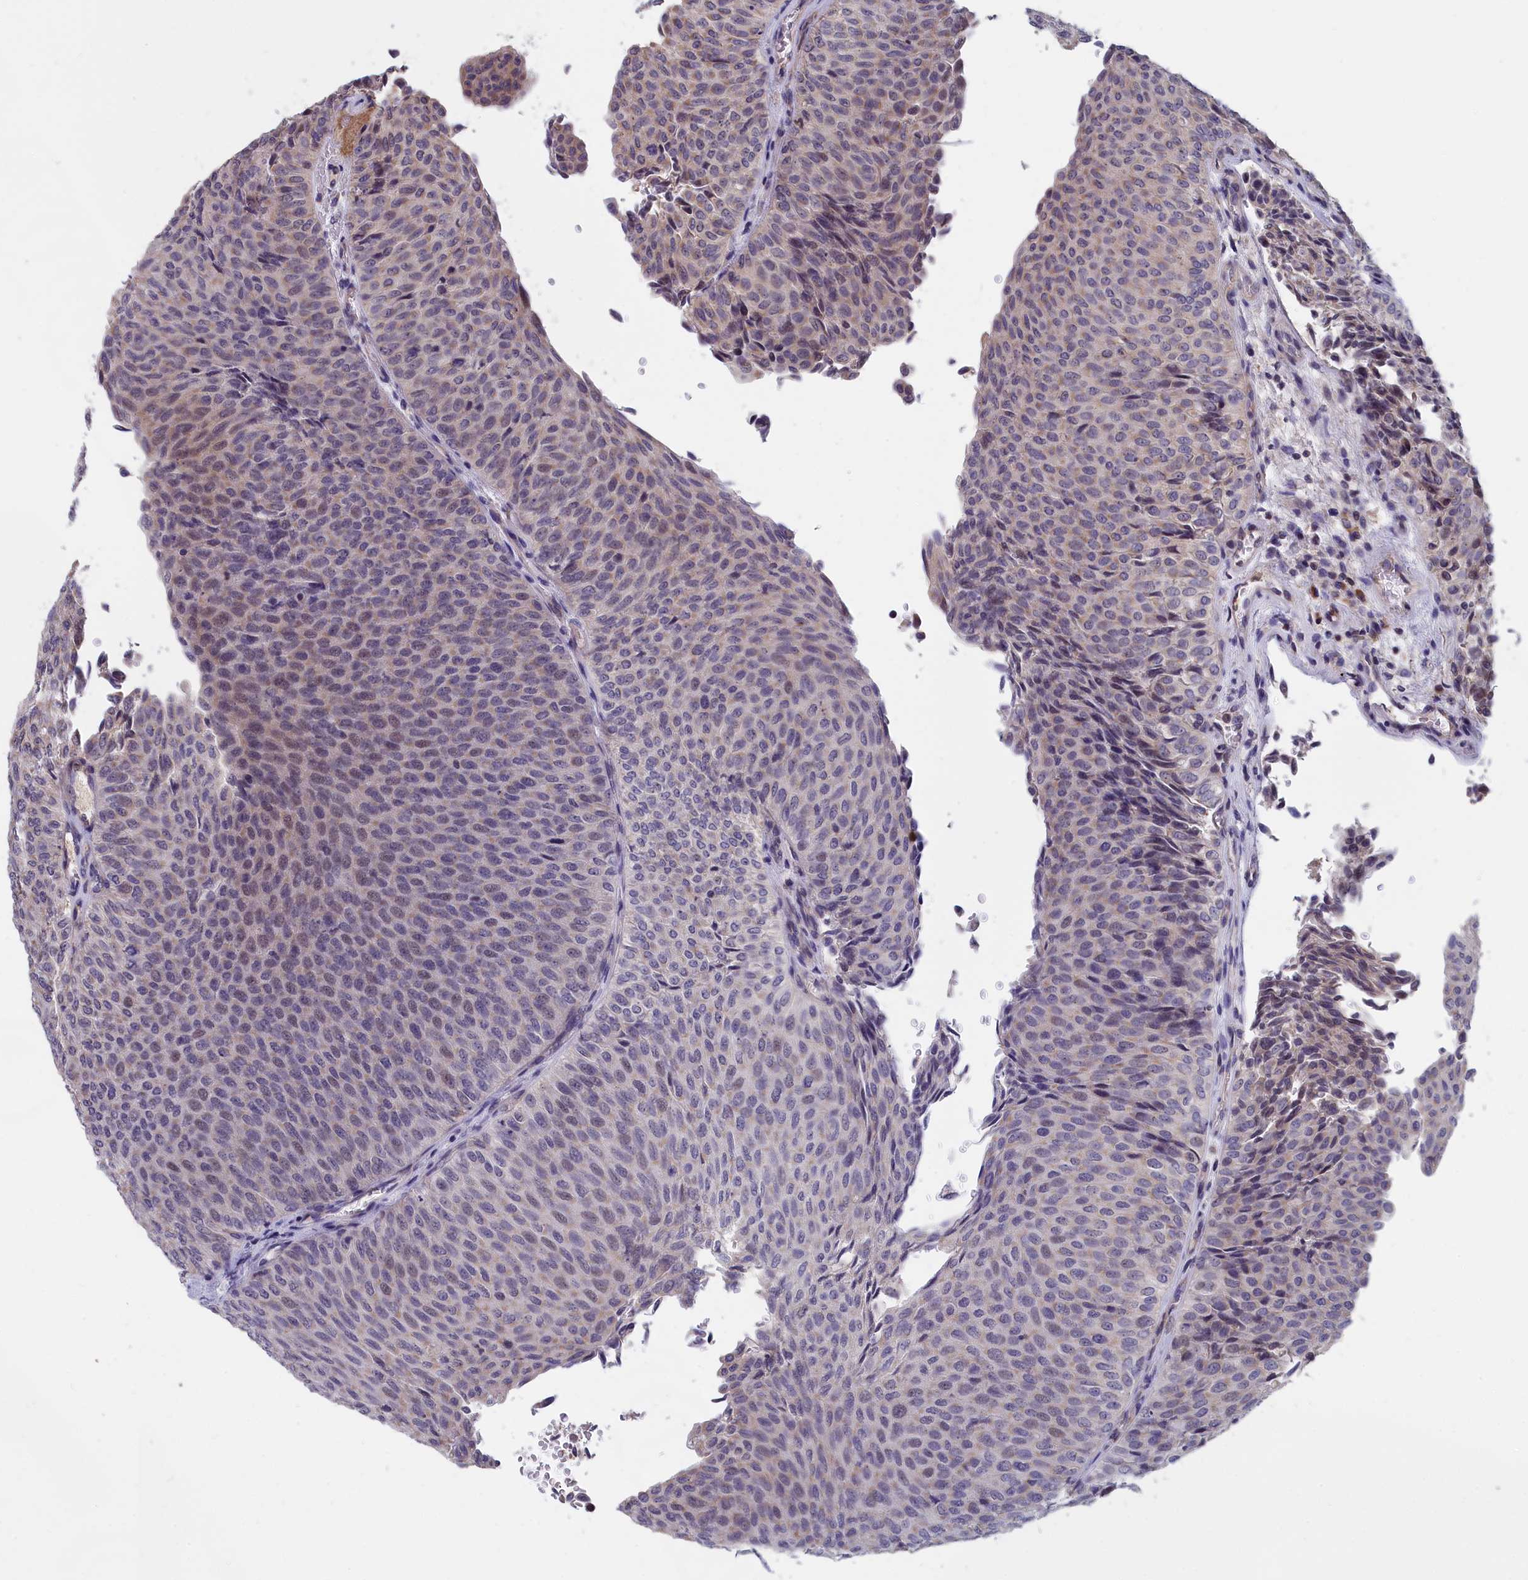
{"staining": {"intensity": "weak", "quantity": "<25%", "location": "cytoplasmic/membranous,nuclear"}, "tissue": "urothelial cancer", "cell_type": "Tumor cells", "image_type": "cancer", "snomed": [{"axis": "morphology", "description": "Urothelial carcinoma, Low grade"}, {"axis": "topography", "description": "Urinary bladder"}], "caption": "Immunohistochemical staining of urothelial cancer shows no significant expression in tumor cells.", "gene": "EPB41L4B", "patient": {"sex": "male", "age": 78}}